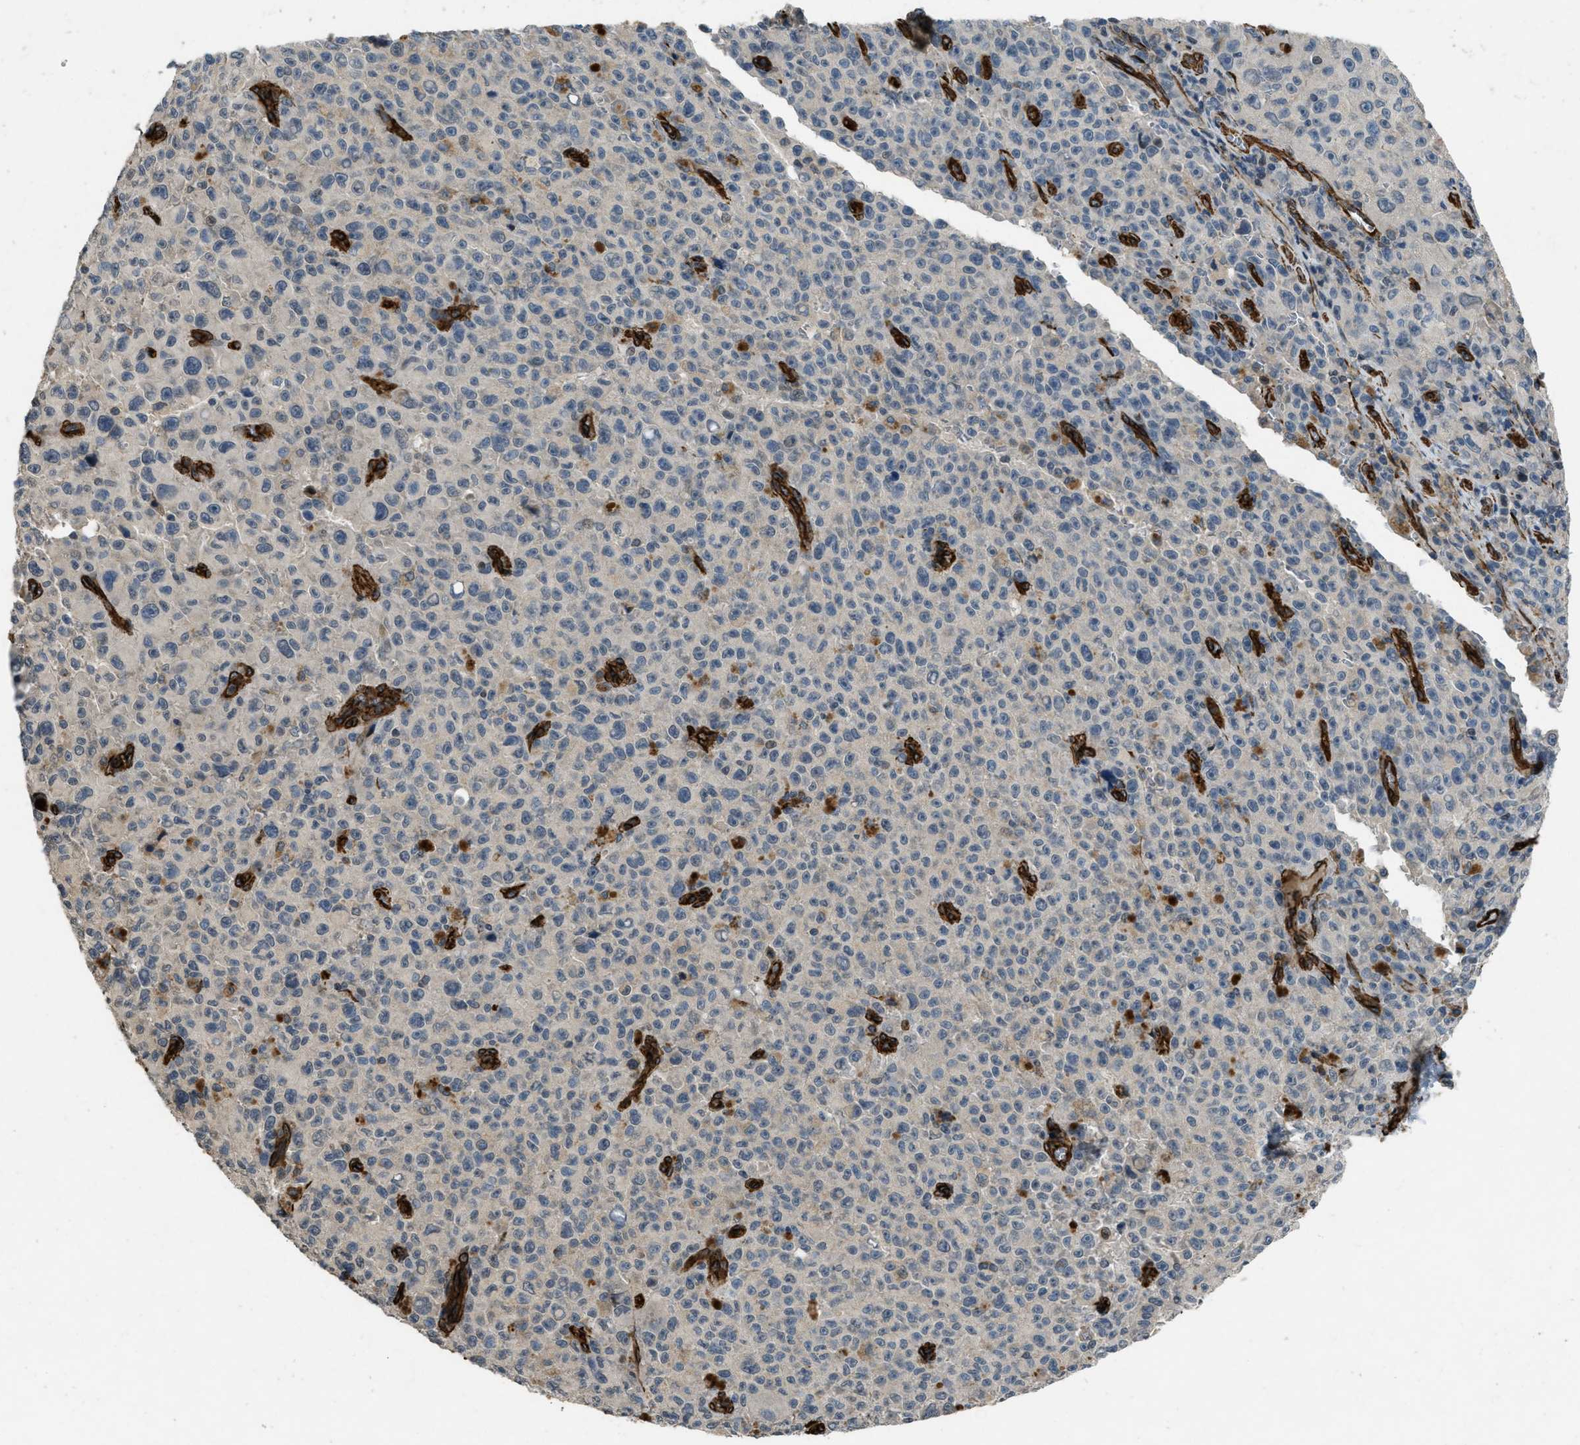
{"staining": {"intensity": "negative", "quantity": "none", "location": "none"}, "tissue": "melanoma", "cell_type": "Tumor cells", "image_type": "cancer", "snomed": [{"axis": "morphology", "description": "Malignant melanoma, NOS"}, {"axis": "topography", "description": "Skin"}], "caption": "This histopathology image is of malignant melanoma stained with immunohistochemistry (IHC) to label a protein in brown with the nuclei are counter-stained blue. There is no staining in tumor cells.", "gene": "NMB", "patient": {"sex": "female", "age": 82}}